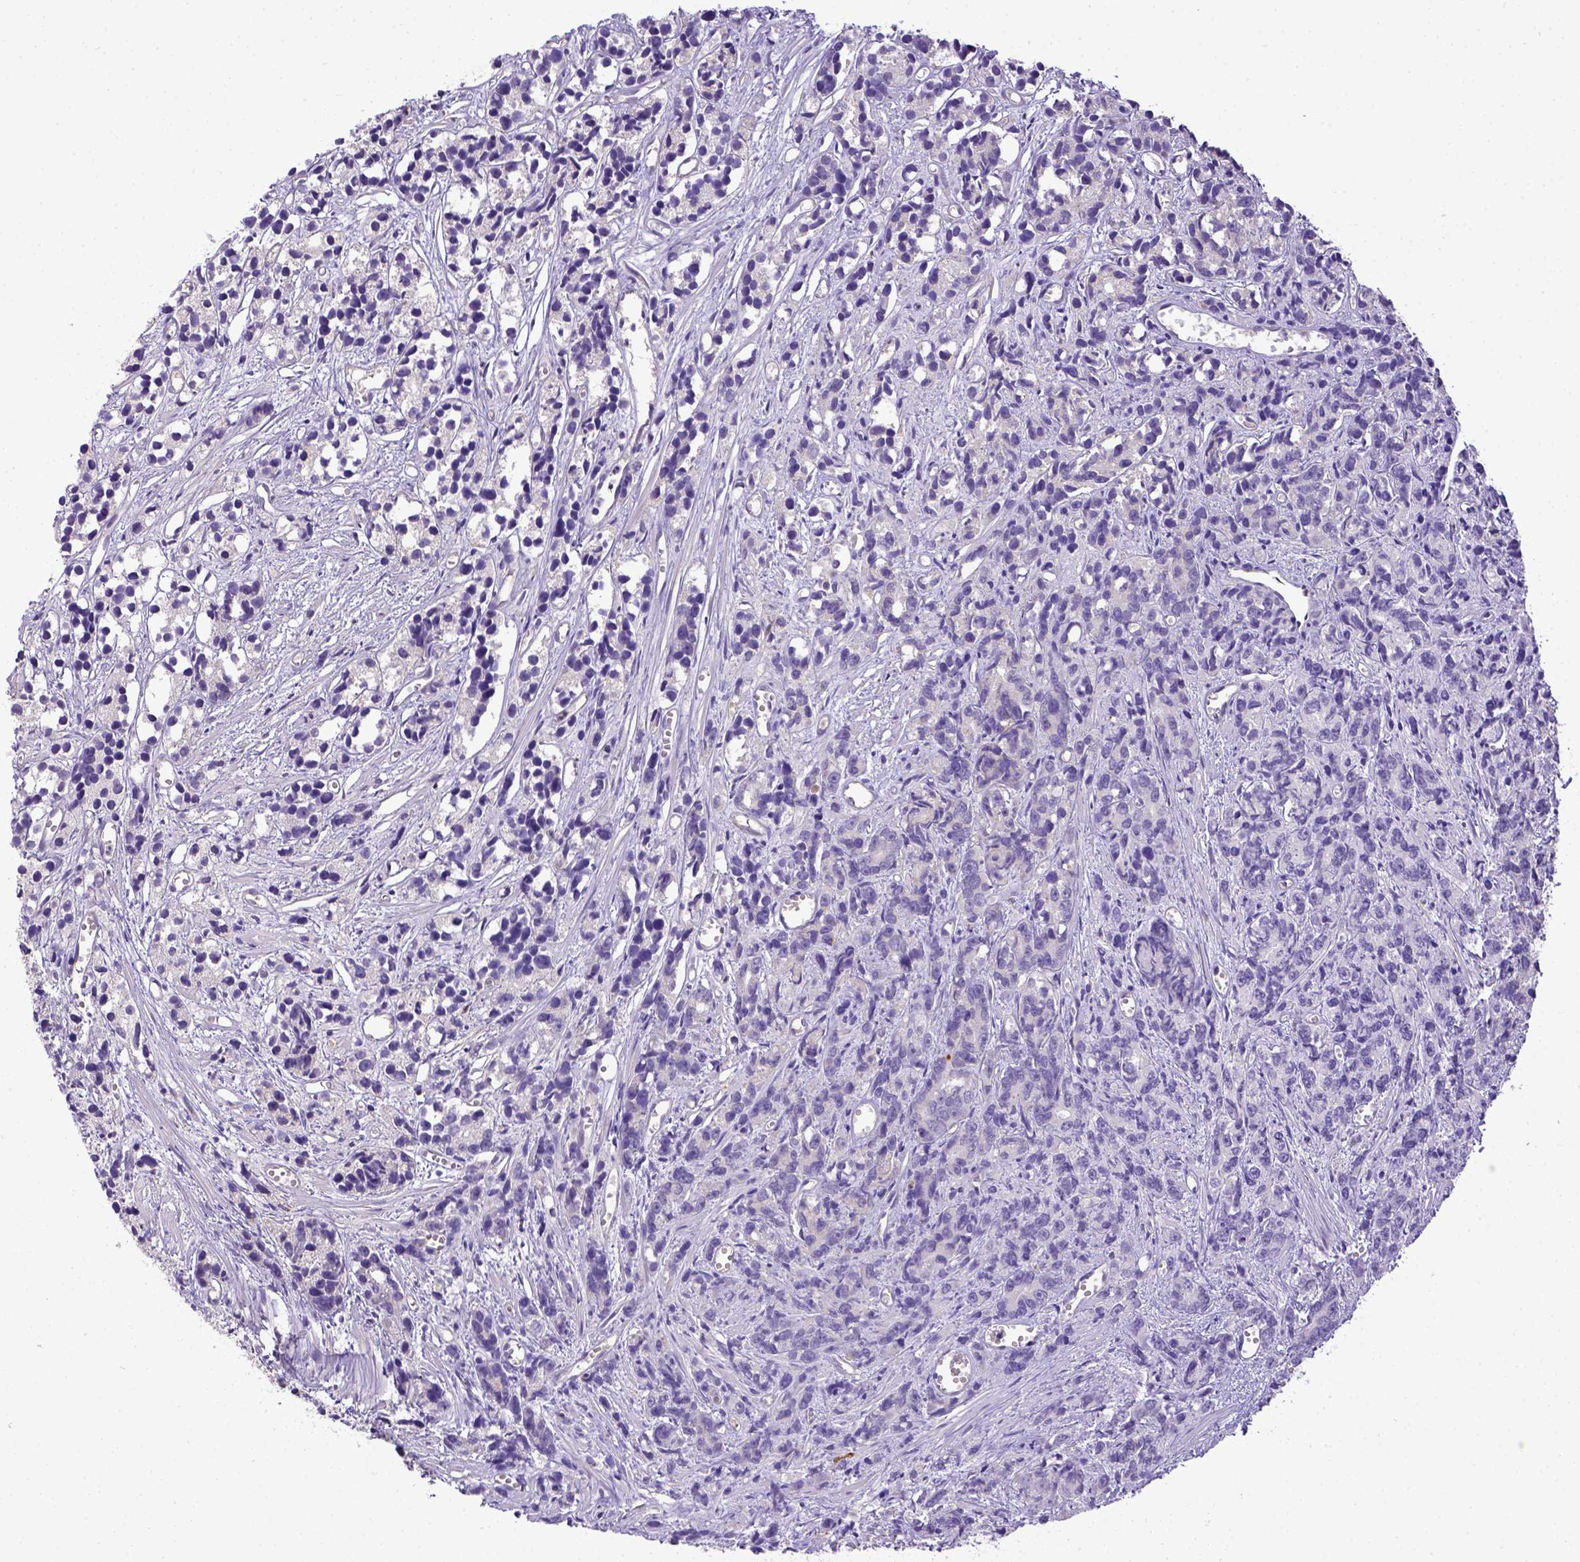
{"staining": {"intensity": "negative", "quantity": "none", "location": "none"}, "tissue": "prostate cancer", "cell_type": "Tumor cells", "image_type": "cancer", "snomed": [{"axis": "morphology", "description": "Adenocarcinoma, High grade"}, {"axis": "topography", "description": "Prostate"}], "caption": "Tumor cells are negative for brown protein staining in high-grade adenocarcinoma (prostate).", "gene": "CD40", "patient": {"sex": "male", "age": 77}}